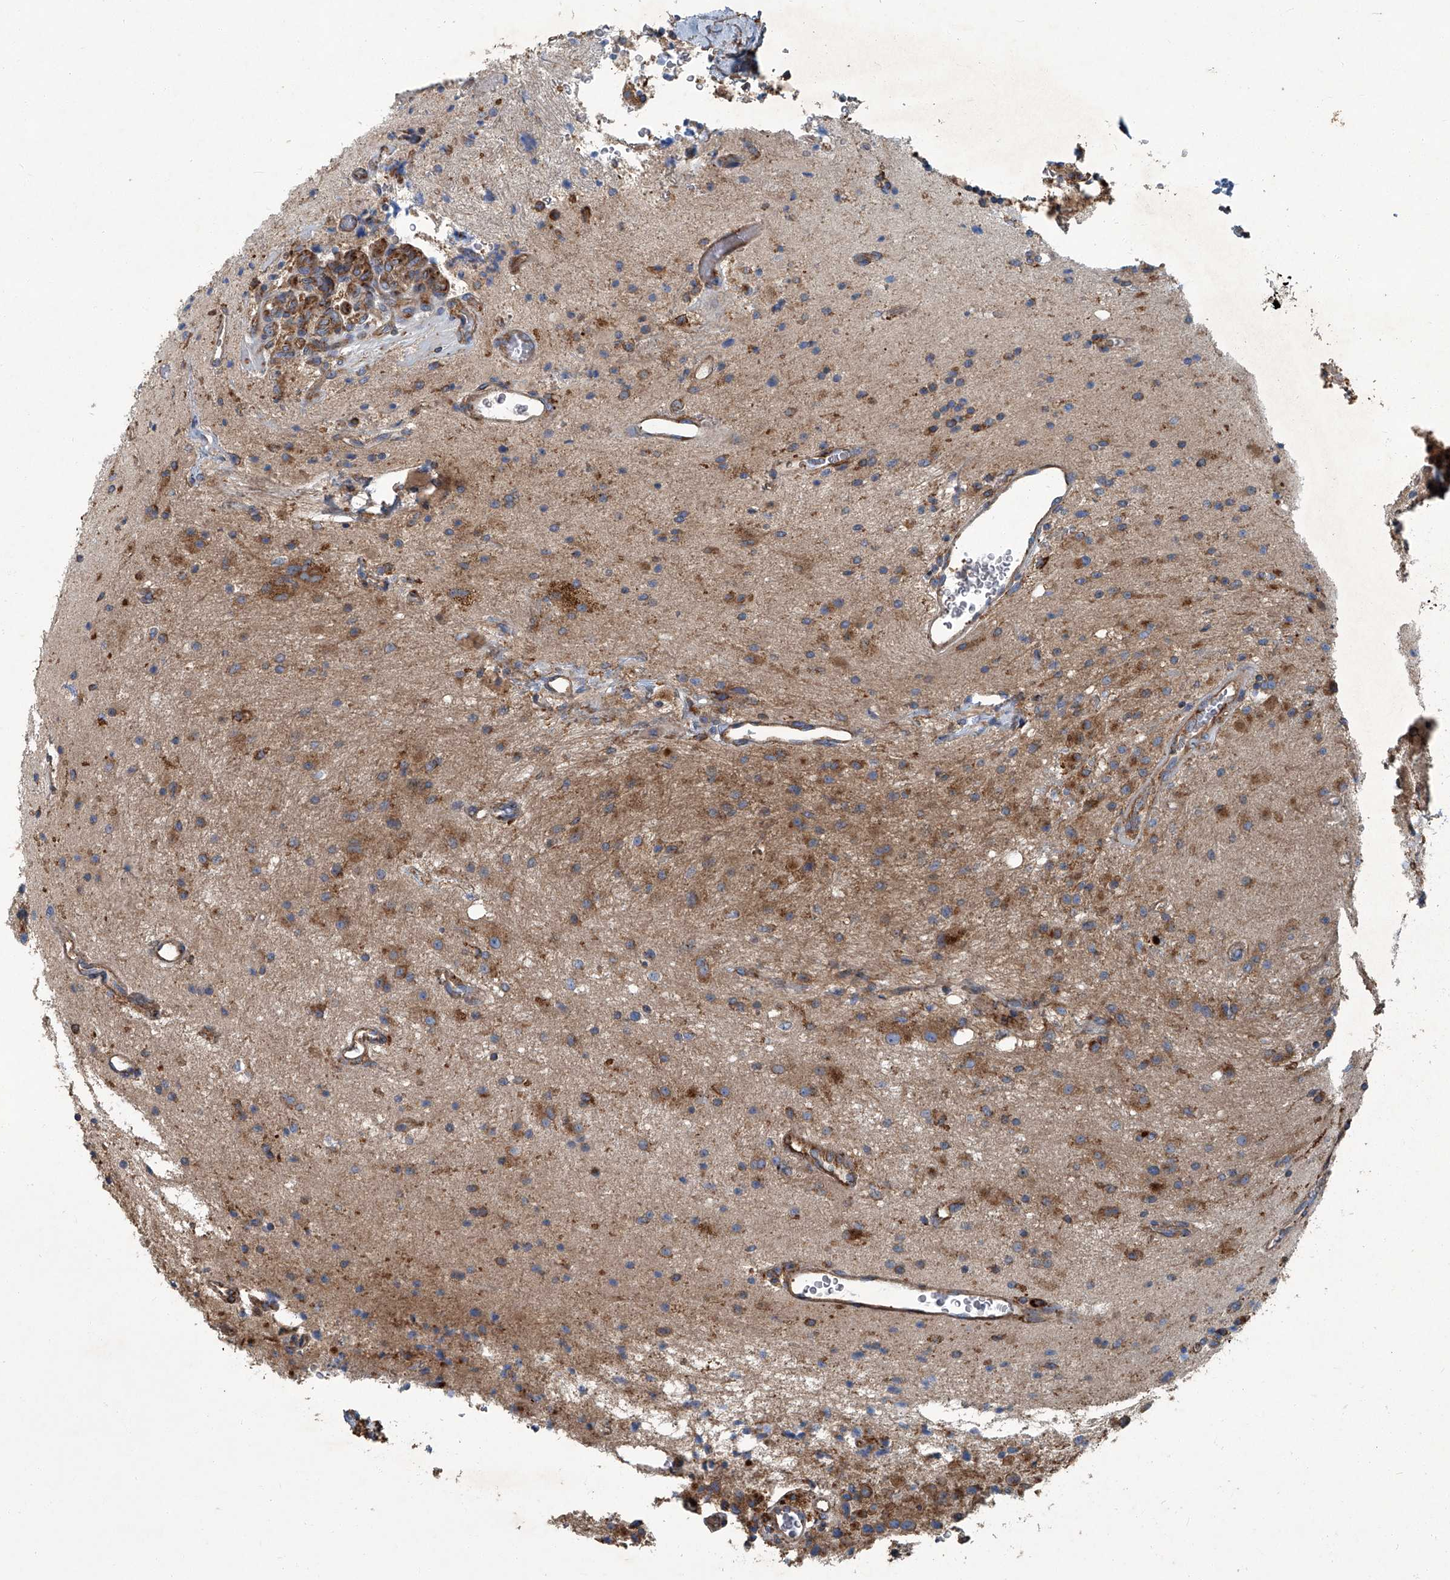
{"staining": {"intensity": "moderate", "quantity": "<25%", "location": "cytoplasmic/membranous"}, "tissue": "glioma", "cell_type": "Tumor cells", "image_type": "cancer", "snomed": [{"axis": "morphology", "description": "Glioma, malignant, High grade"}, {"axis": "topography", "description": "Brain"}], "caption": "Glioma was stained to show a protein in brown. There is low levels of moderate cytoplasmic/membranous expression in approximately <25% of tumor cells.", "gene": "PIGH", "patient": {"sex": "male", "age": 34}}